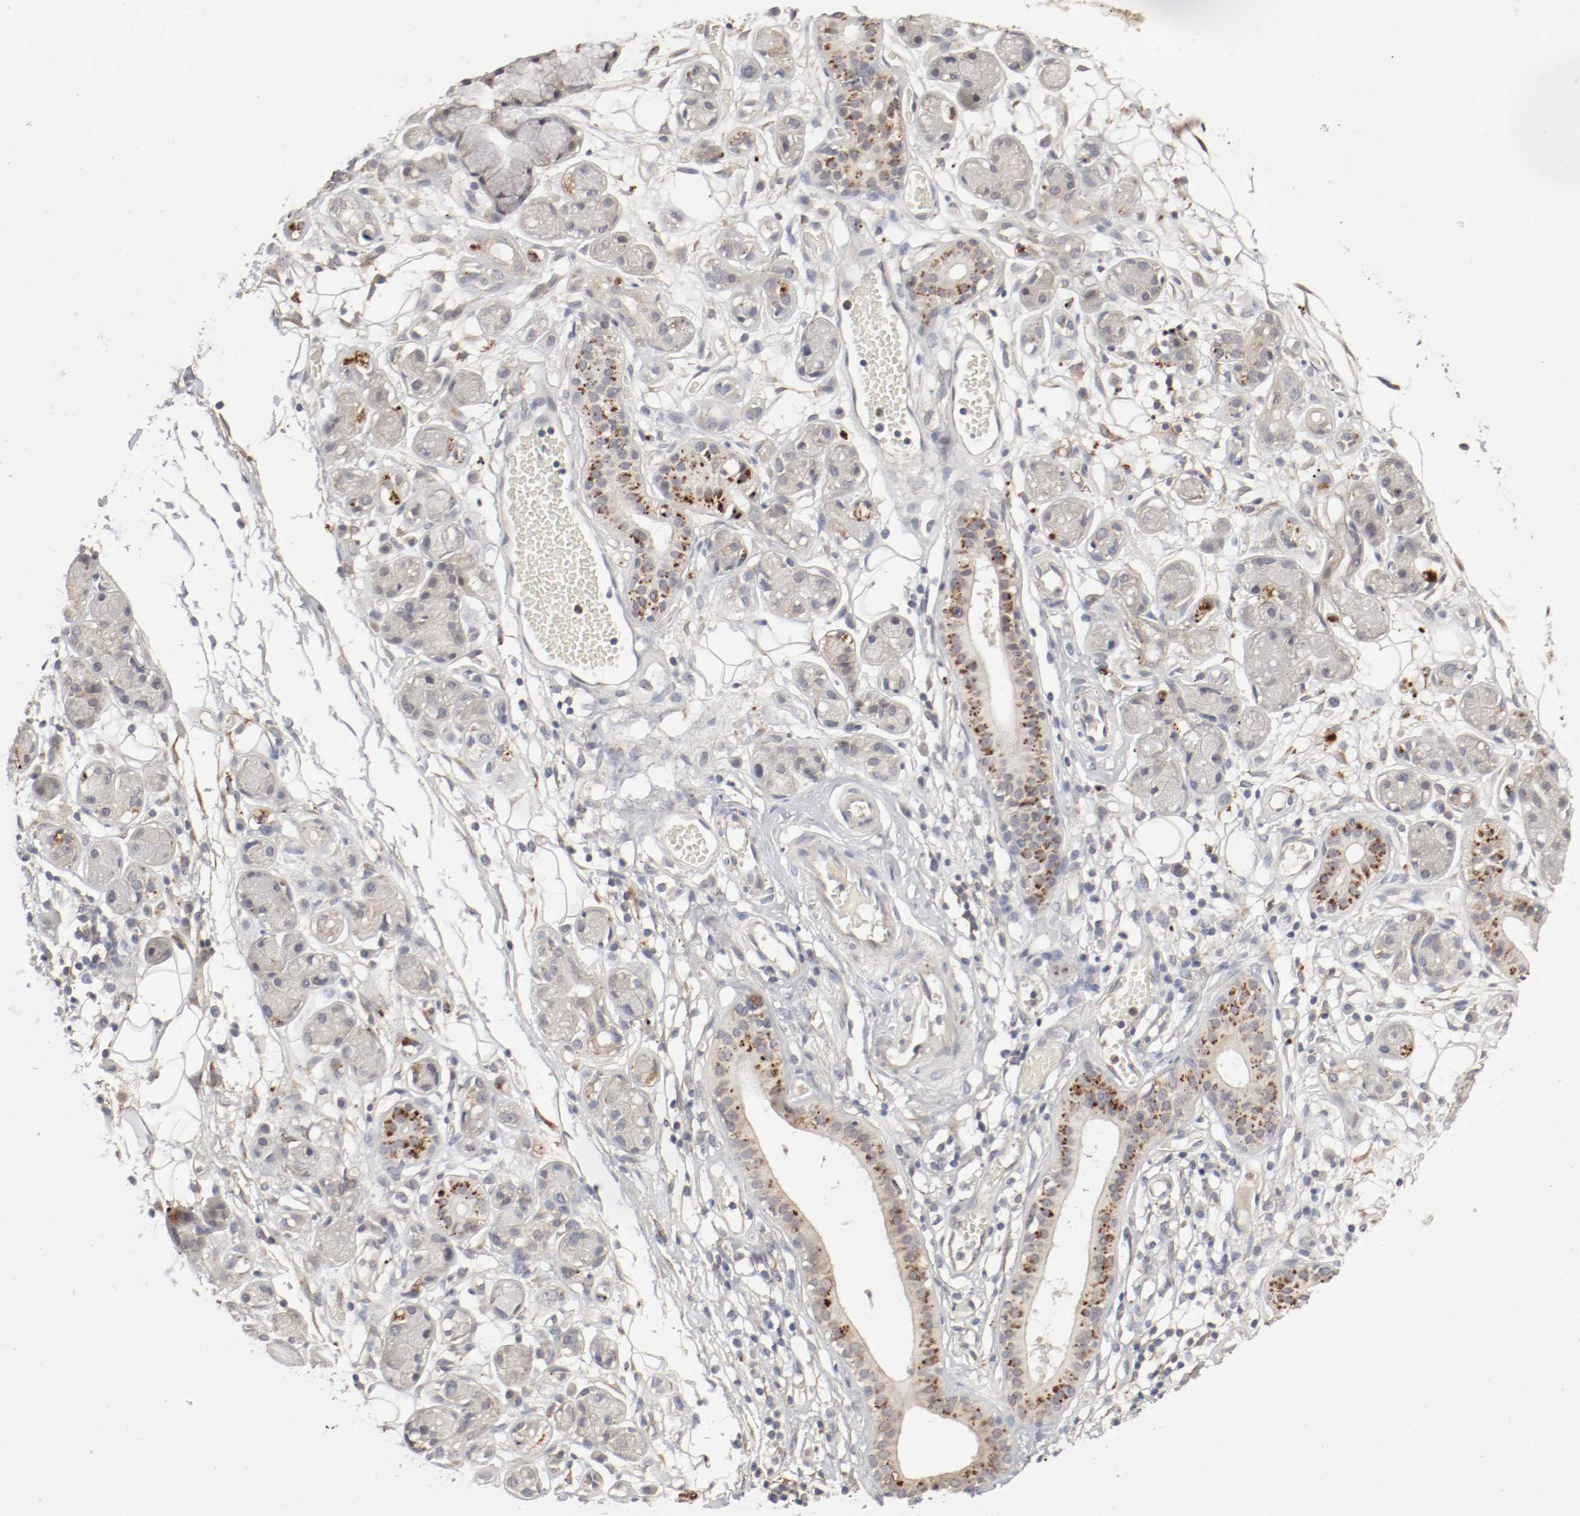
{"staining": {"intensity": "weak", "quantity": "<25%", "location": "cytoplasmic/membranous"}, "tissue": "adipose tissue", "cell_type": "Adipocytes", "image_type": "normal", "snomed": [{"axis": "morphology", "description": "Normal tissue, NOS"}, {"axis": "morphology", "description": "Inflammation, NOS"}, {"axis": "topography", "description": "Vascular tissue"}, {"axis": "topography", "description": "Salivary gland"}], "caption": "The histopathology image reveals no significant staining in adipocytes of adipose tissue. (Immunohistochemistry (ihc), brightfield microscopy, high magnification).", "gene": "REN", "patient": {"sex": "female", "age": 75}}